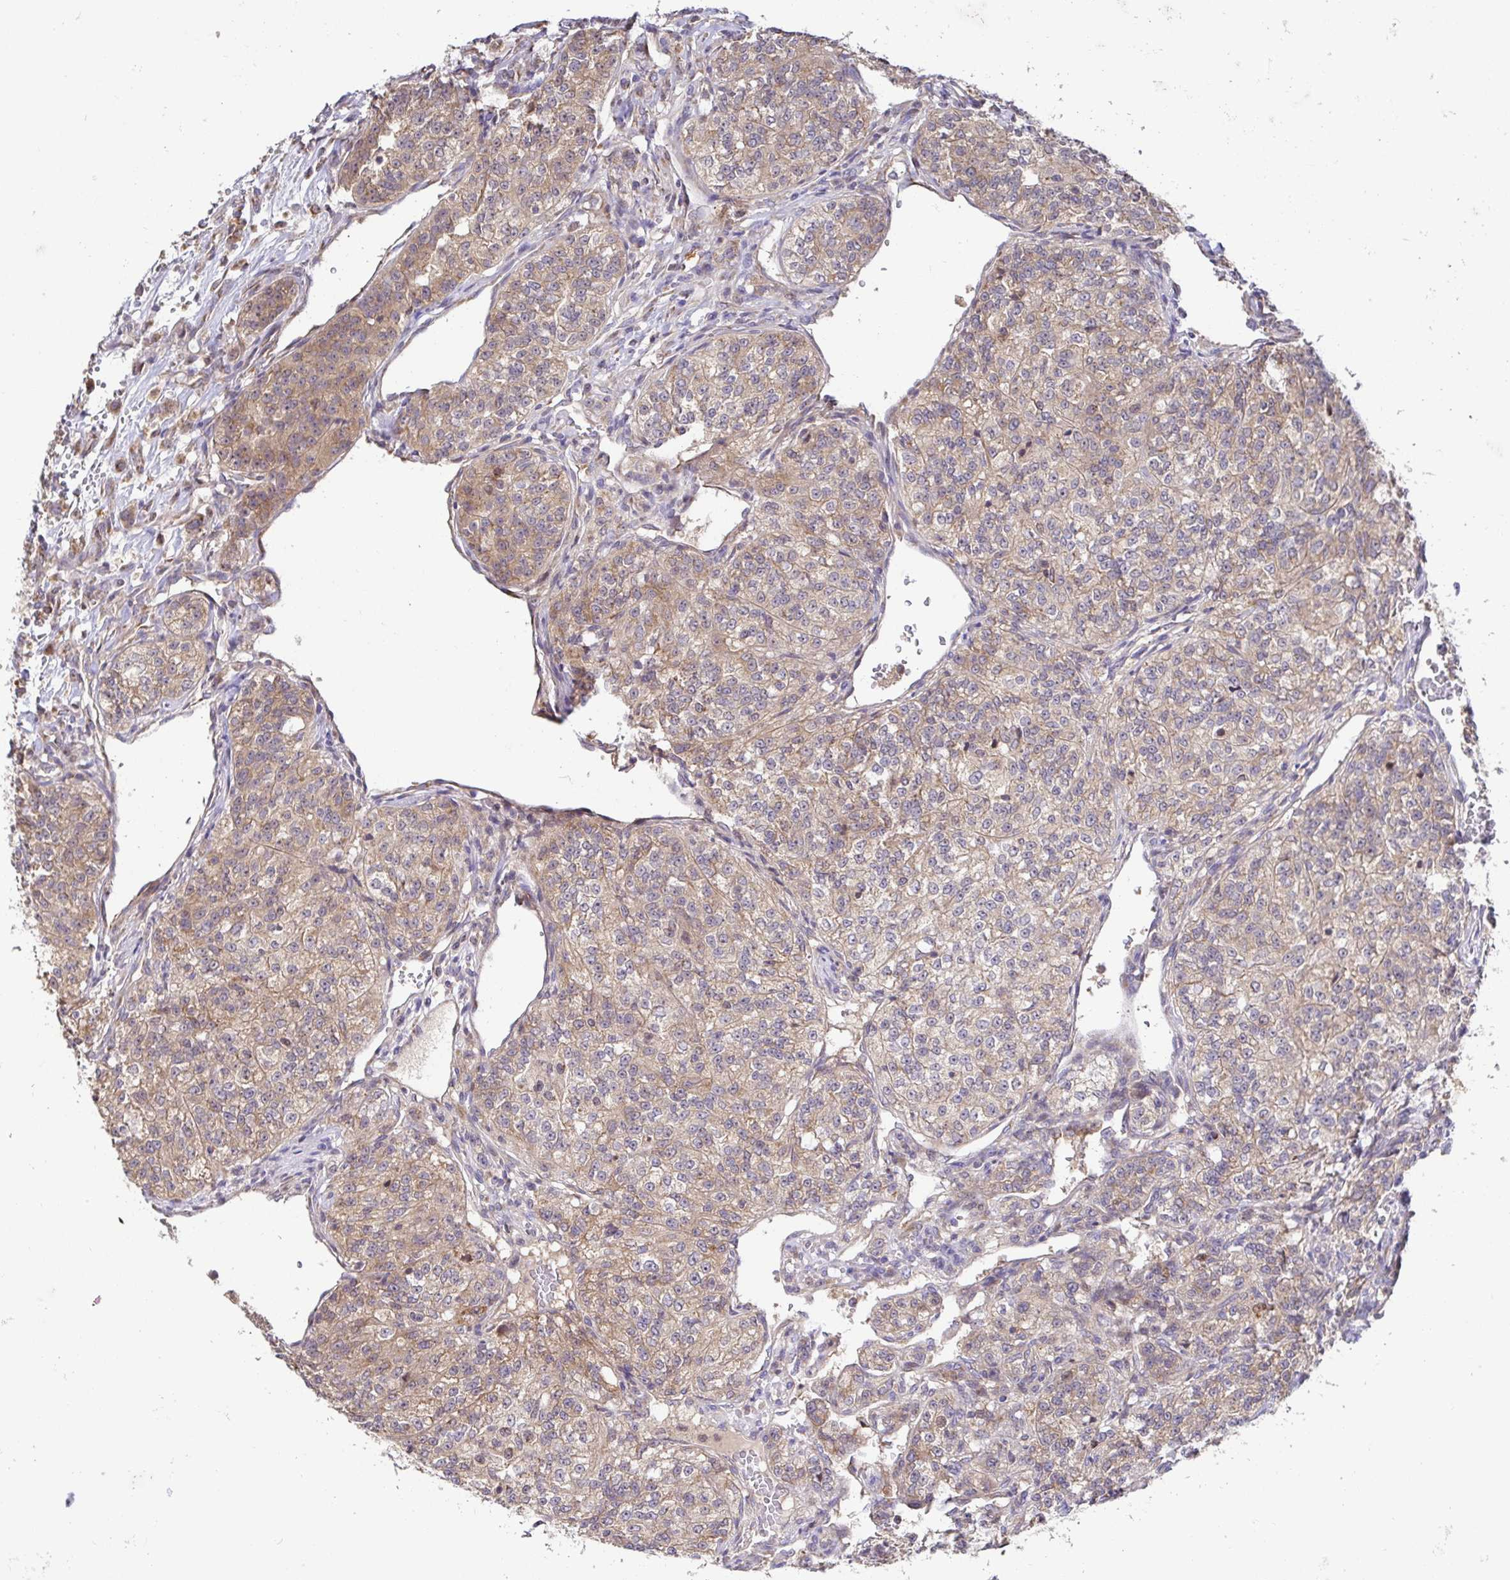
{"staining": {"intensity": "weak", "quantity": ">75%", "location": "cytoplasmic/membranous"}, "tissue": "renal cancer", "cell_type": "Tumor cells", "image_type": "cancer", "snomed": [{"axis": "morphology", "description": "Adenocarcinoma, NOS"}, {"axis": "topography", "description": "Kidney"}], "caption": "An immunohistochemistry (IHC) micrograph of neoplastic tissue is shown. Protein staining in brown highlights weak cytoplasmic/membranous positivity in adenocarcinoma (renal) within tumor cells. The staining is performed using DAB brown chromogen to label protein expression. The nuclei are counter-stained blue using hematoxylin.", "gene": "ELP1", "patient": {"sex": "female", "age": 63}}